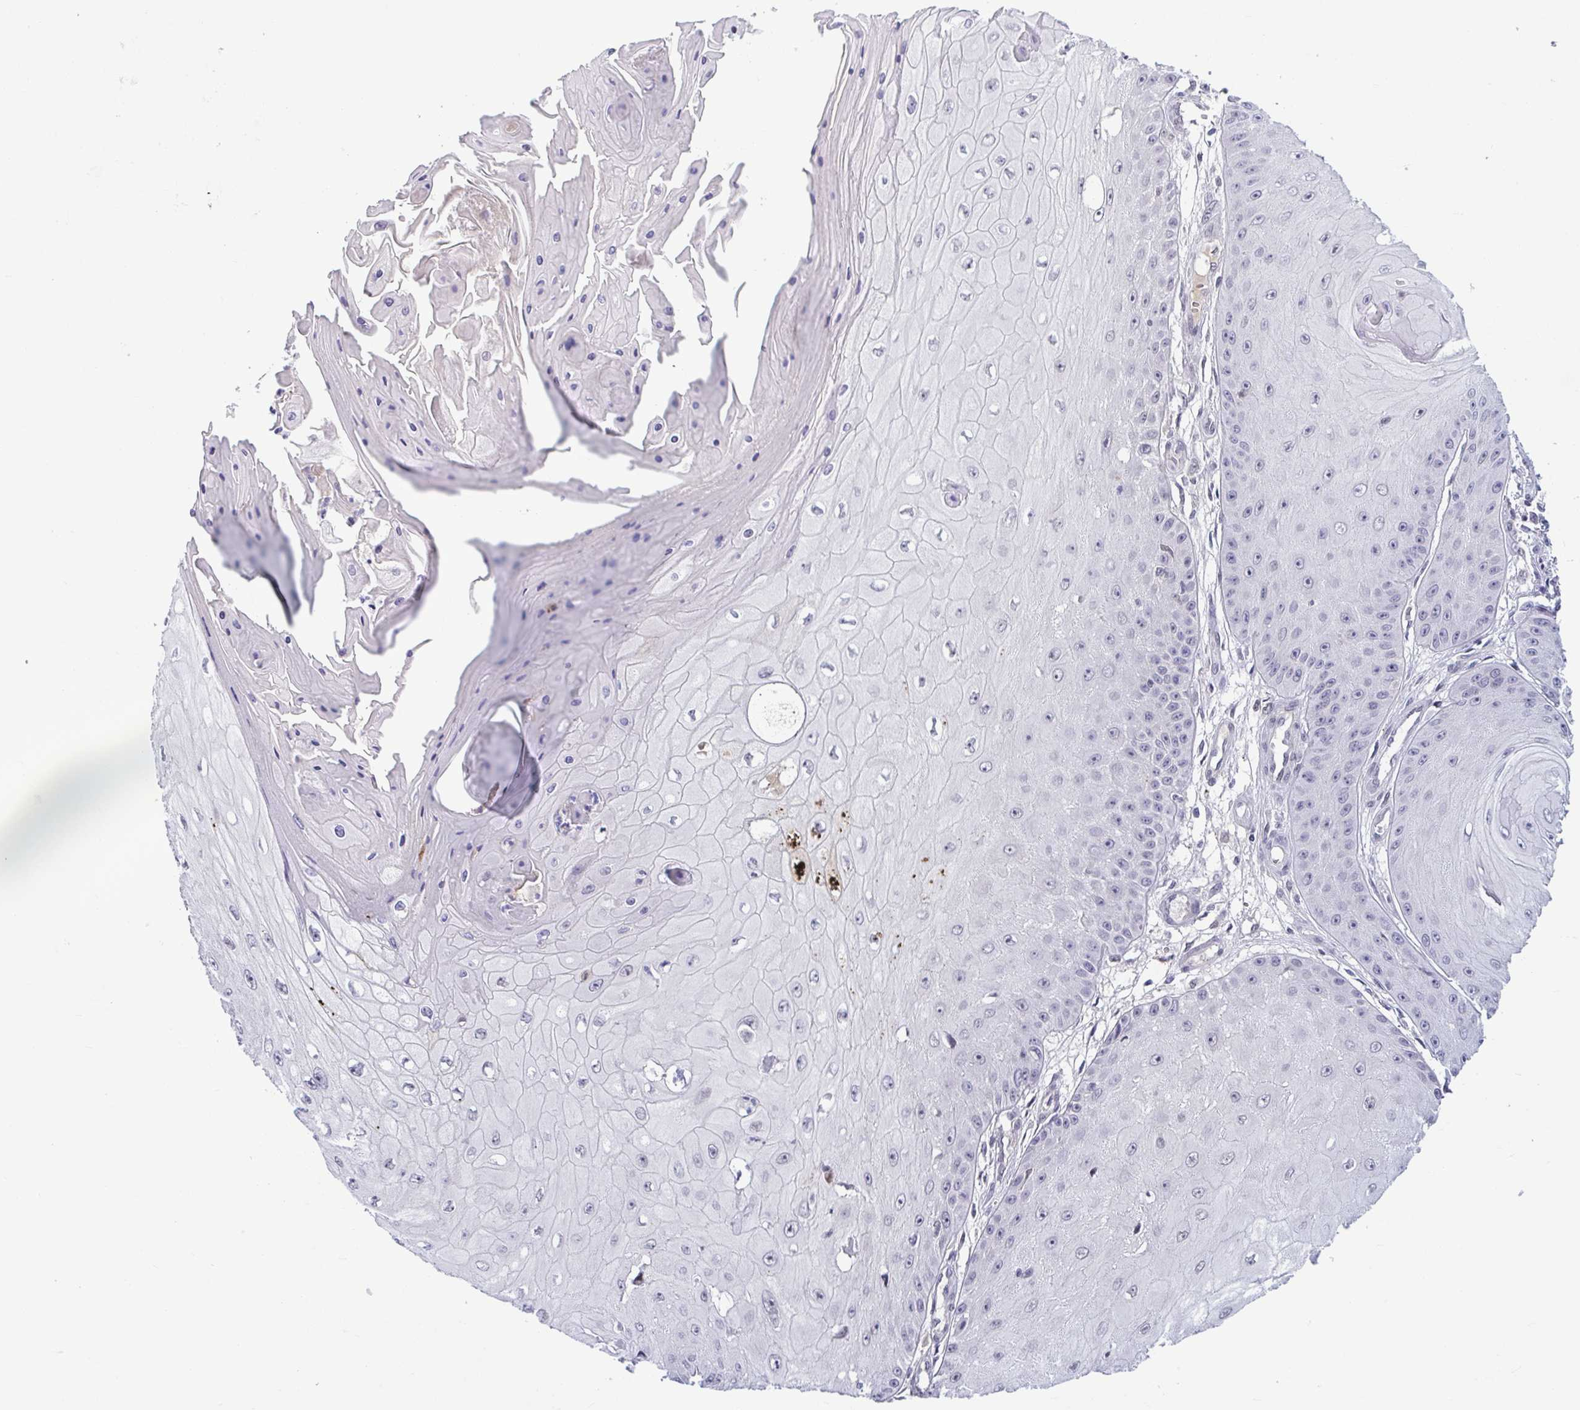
{"staining": {"intensity": "negative", "quantity": "none", "location": "none"}, "tissue": "skin cancer", "cell_type": "Tumor cells", "image_type": "cancer", "snomed": [{"axis": "morphology", "description": "Squamous cell carcinoma, NOS"}, {"axis": "topography", "description": "Skin"}], "caption": "DAB immunohistochemical staining of squamous cell carcinoma (skin) displays no significant positivity in tumor cells. (IHC, brightfield microscopy, high magnification).", "gene": "TTC7B", "patient": {"sex": "male", "age": 70}}